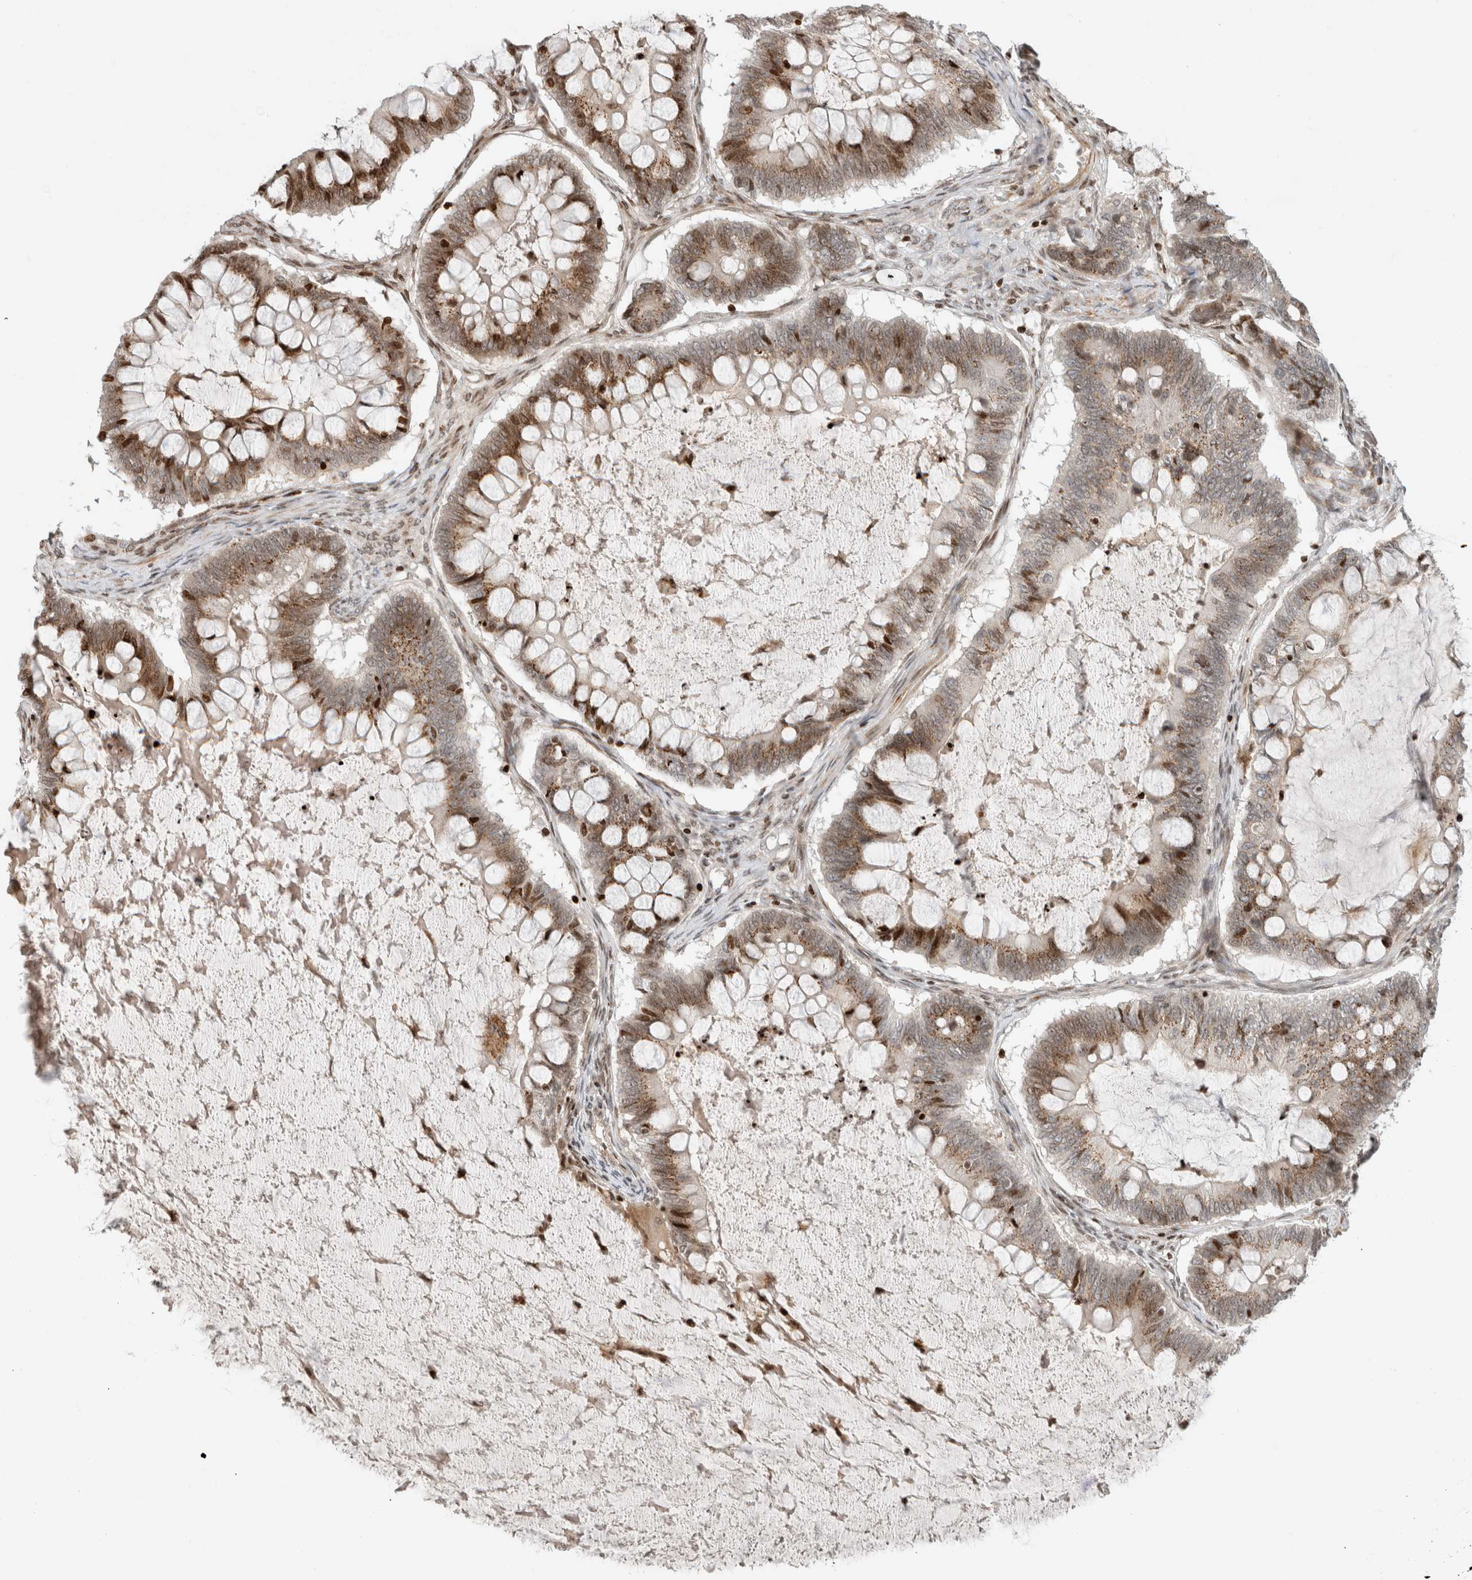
{"staining": {"intensity": "moderate", "quantity": "25%-75%", "location": "cytoplasmic/membranous"}, "tissue": "ovarian cancer", "cell_type": "Tumor cells", "image_type": "cancer", "snomed": [{"axis": "morphology", "description": "Cystadenocarcinoma, mucinous, NOS"}, {"axis": "topography", "description": "Ovary"}], "caption": "Protein expression analysis of human mucinous cystadenocarcinoma (ovarian) reveals moderate cytoplasmic/membranous positivity in about 25%-75% of tumor cells.", "gene": "GINS4", "patient": {"sex": "female", "age": 61}}